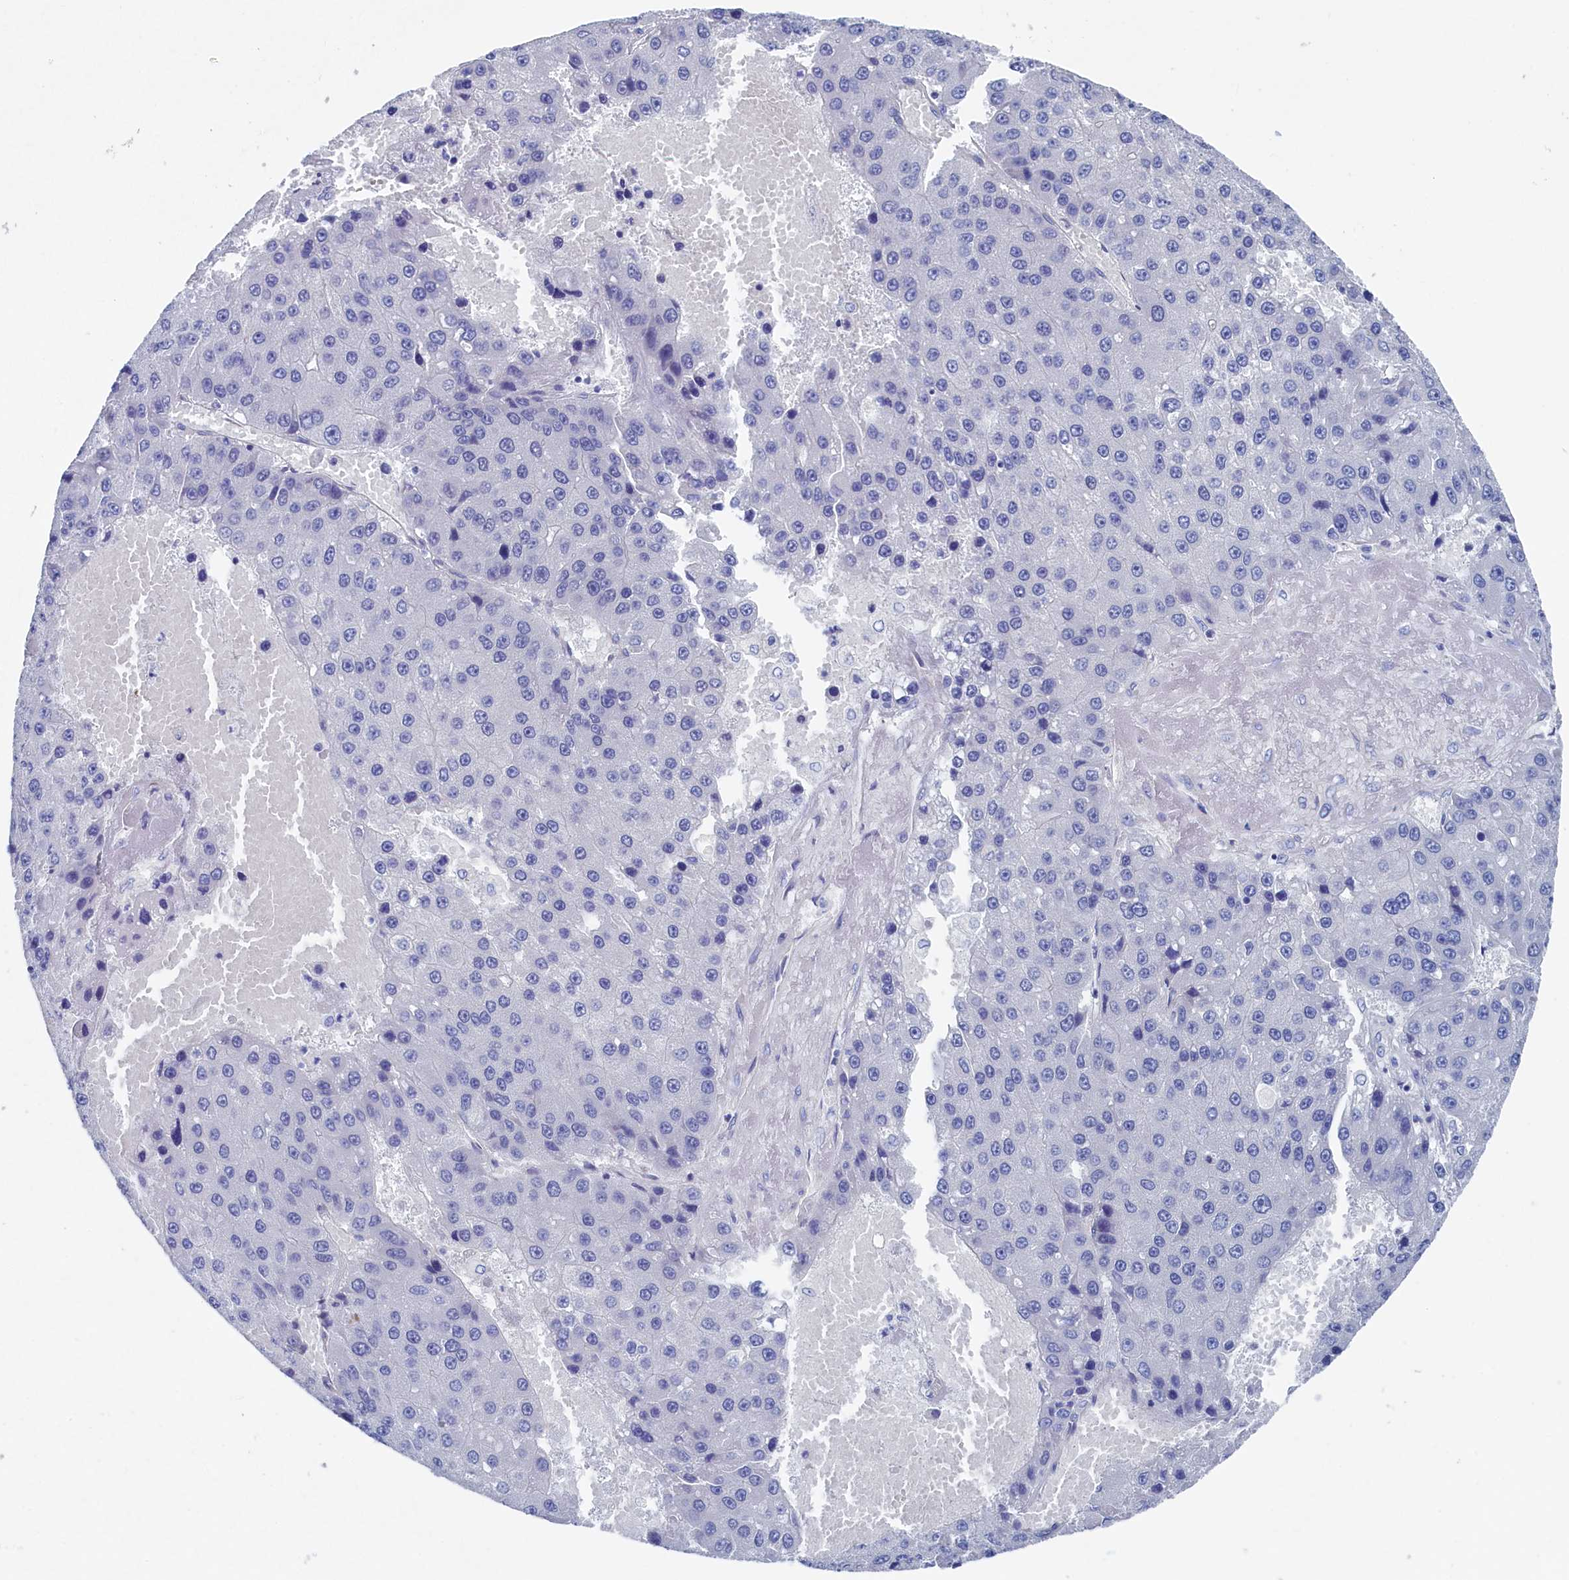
{"staining": {"intensity": "negative", "quantity": "none", "location": "none"}, "tissue": "liver cancer", "cell_type": "Tumor cells", "image_type": "cancer", "snomed": [{"axis": "morphology", "description": "Carcinoma, Hepatocellular, NOS"}, {"axis": "topography", "description": "Liver"}], "caption": "Tumor cells are negative for brown protein staining in hepatocellular carcinoma (liver). (Immunohistochemistry, brightfield microscopy, high magnification).", "gene": "TMOD2", "patient": {"sex": "female", "age": 73}}